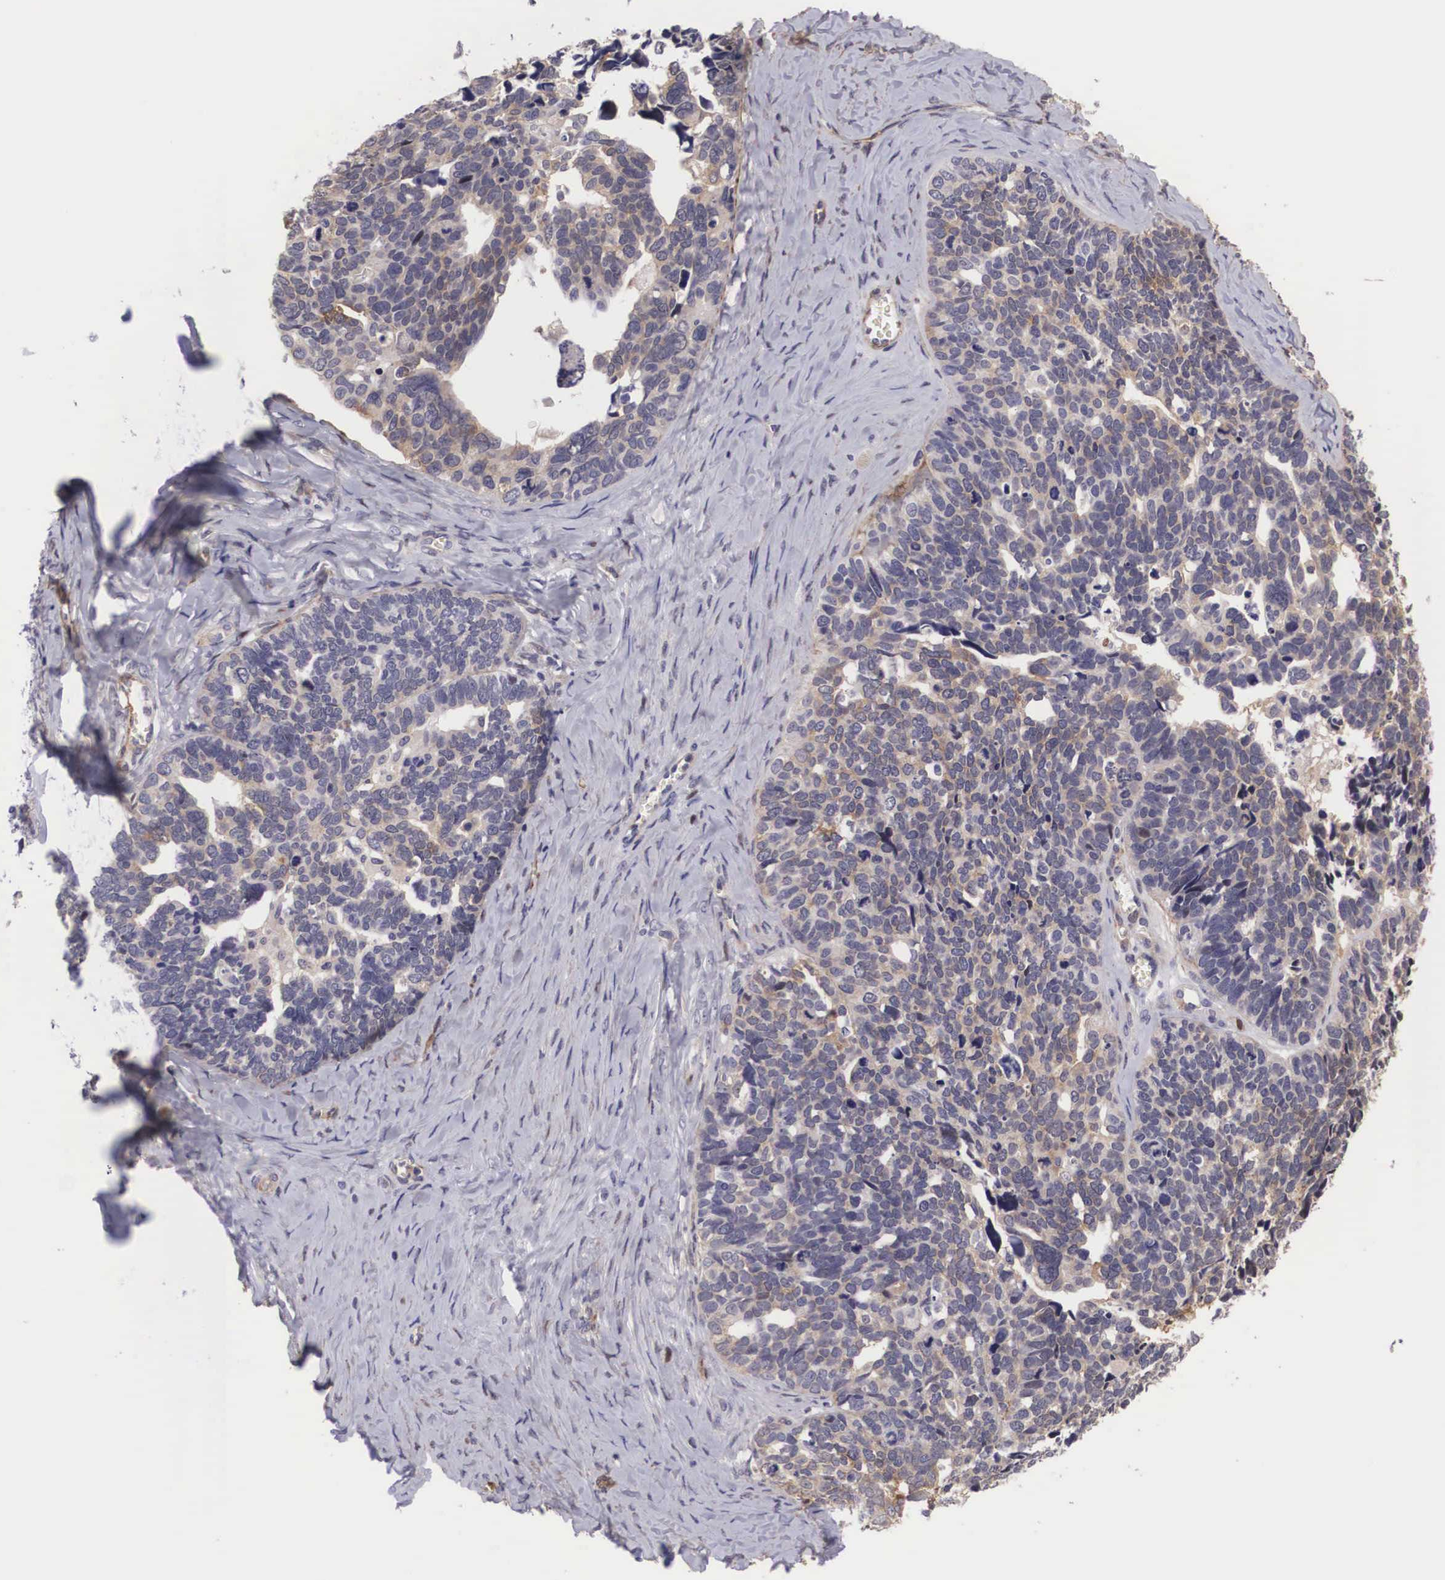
{"staining": {"intensity": "weak", "quantity": "25%-75%", "location": "cytoplasmic/membranous"}, "tissue": "ovarian cancer", "cell_type": "Tumor cells", "image_type": "cancer", "snomed": [{"axis": "morphology", "description": "Cystadenocarcinoma, serous, NOS"}, {"axis": "topography", "description": "Ovary"}], "caption": "Protein expression analysis of human ovarian cancer reveals weak cytoplasmic/membranous expression in approximately 25%-75% of tumor cells.", "gene": "EMID1", "patient": {"sex": "female", "age": 77}}